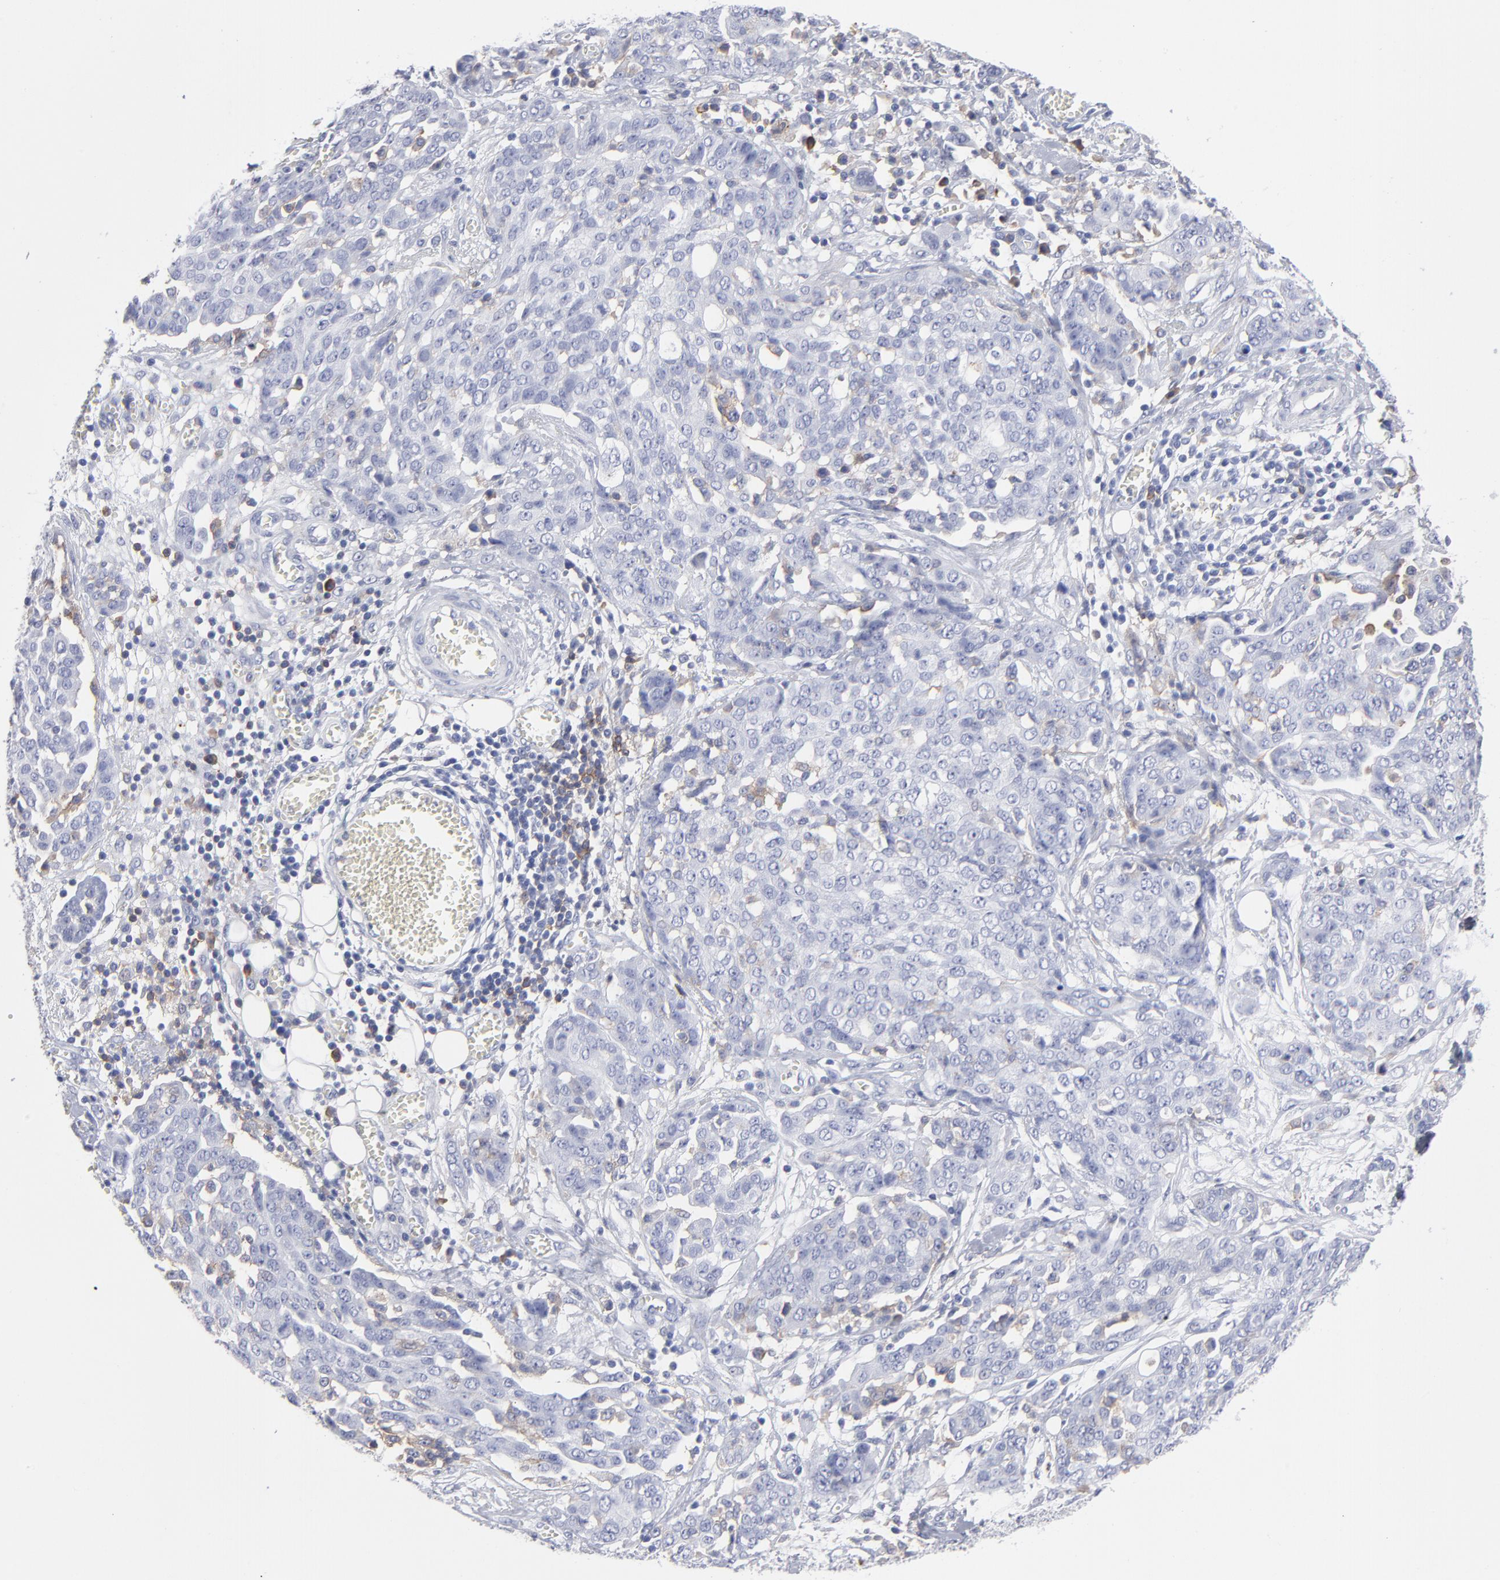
{"staining": {"intensity": "negative", "quantity": "none", "location": "none"}, "tissue": "ovarian cancer", "cell_type": "Tumor cells", "image_type": "cancer", "snomed": [{"axis": "morphology", "description": "Cystadenocarcinoma, serous, NOS"}, {"axis": "topography", "description": "Soft tissue"}, {"axis": "topography", "description": "Ovary"}], "caption": "Immunohistochemical staining of ovarian serous cystadenocarcinoma shows no significant staining in tumor cells.", "gene": "LAT2", "patient": {"sex": "female", "age": 57}}